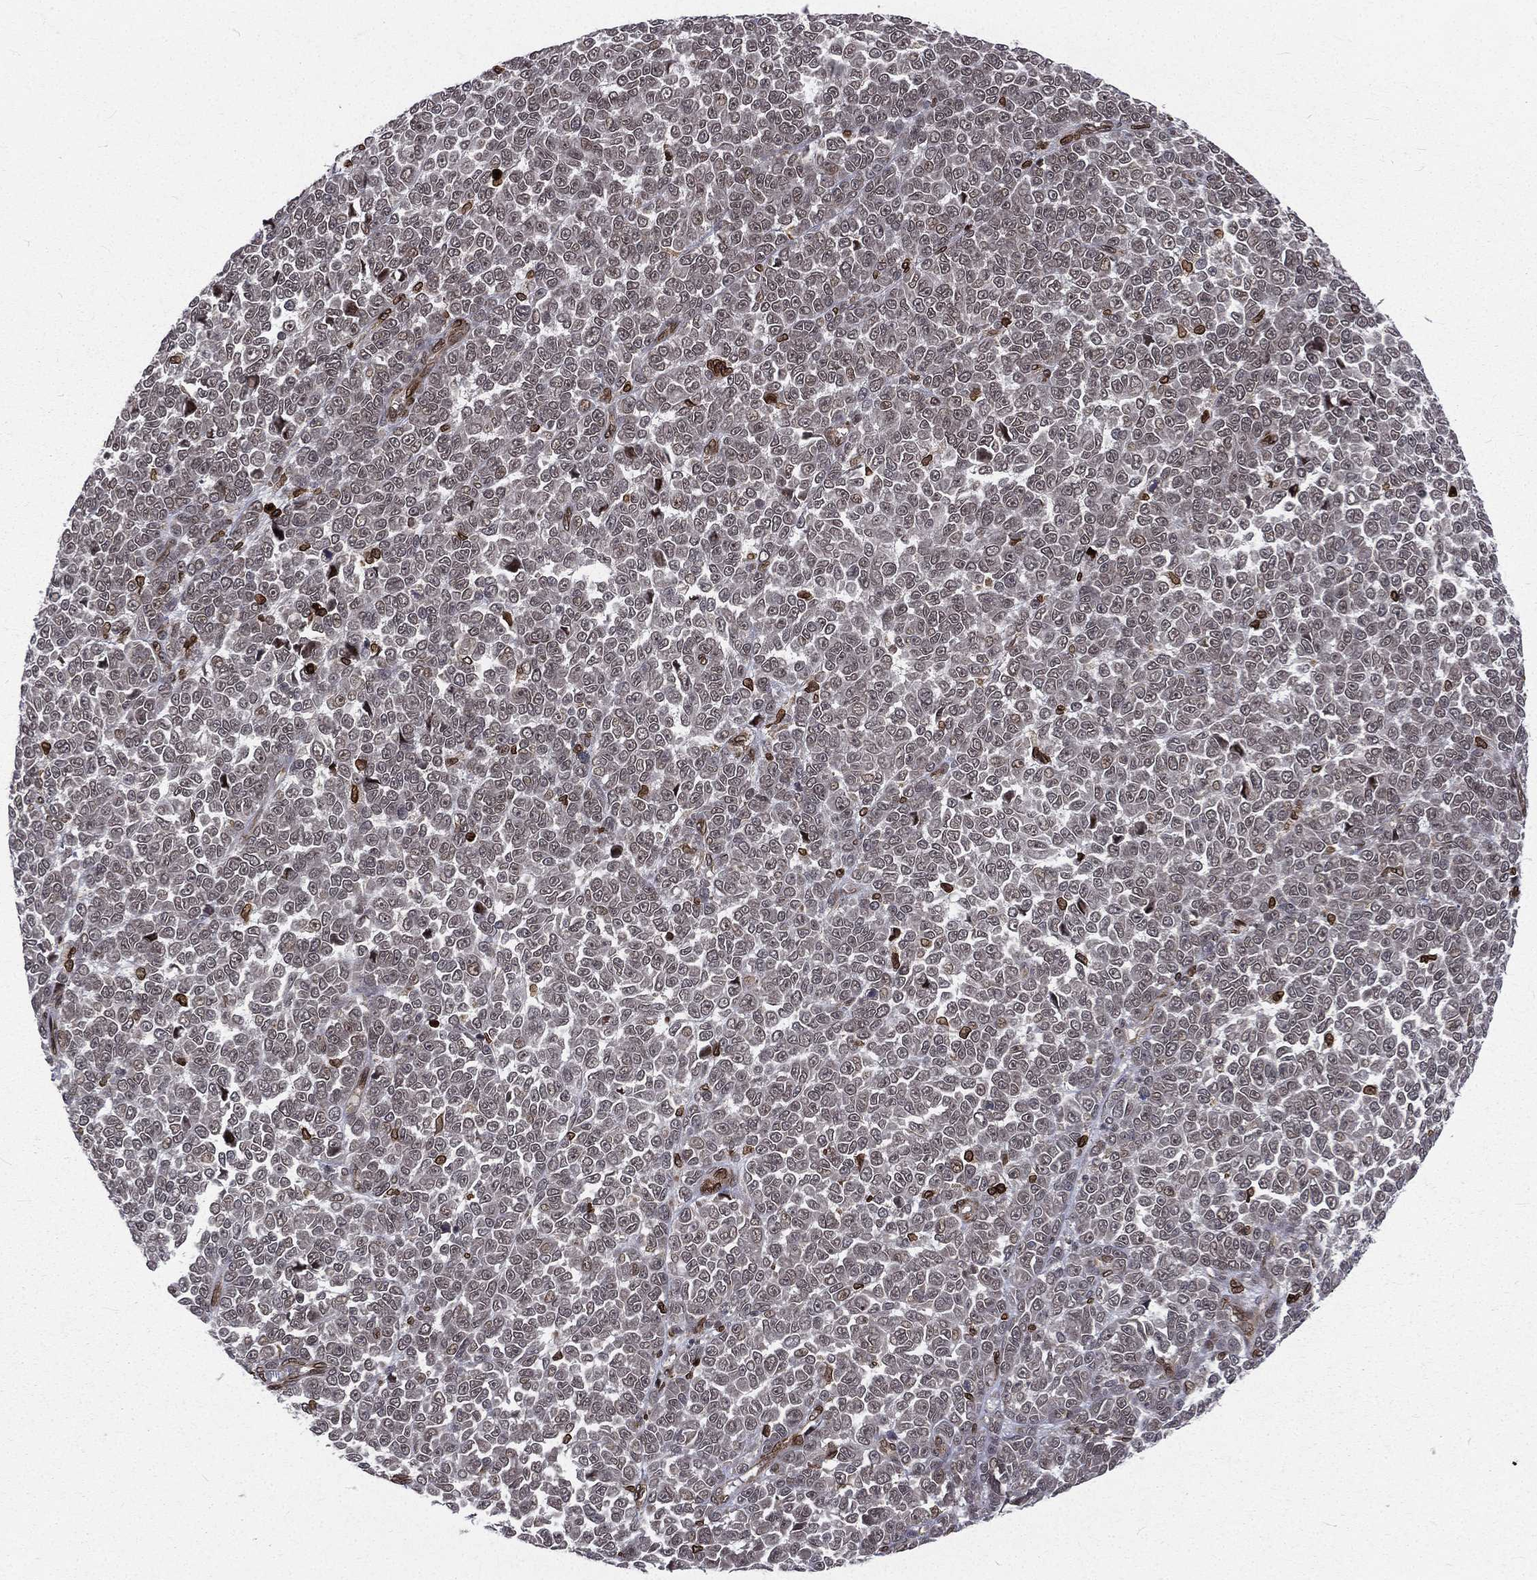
{"staining": {"intensity": "negative", "quantity": "none", "location": "none"}, "tissue": "melanoma", "cell_type": "Tumor cells", "image_type": "cancer", "snomed": [{"axis": "morphology", "description": "Malignant melanoma, NOS"}, {"axis": "topography", "description": "Skin"}], "caption": "This is an immunohistochemistry image of melanoma. There is no staining in tumor cells.", "gene": "LBR", "patient": {"sex": "female", "age": 95}}